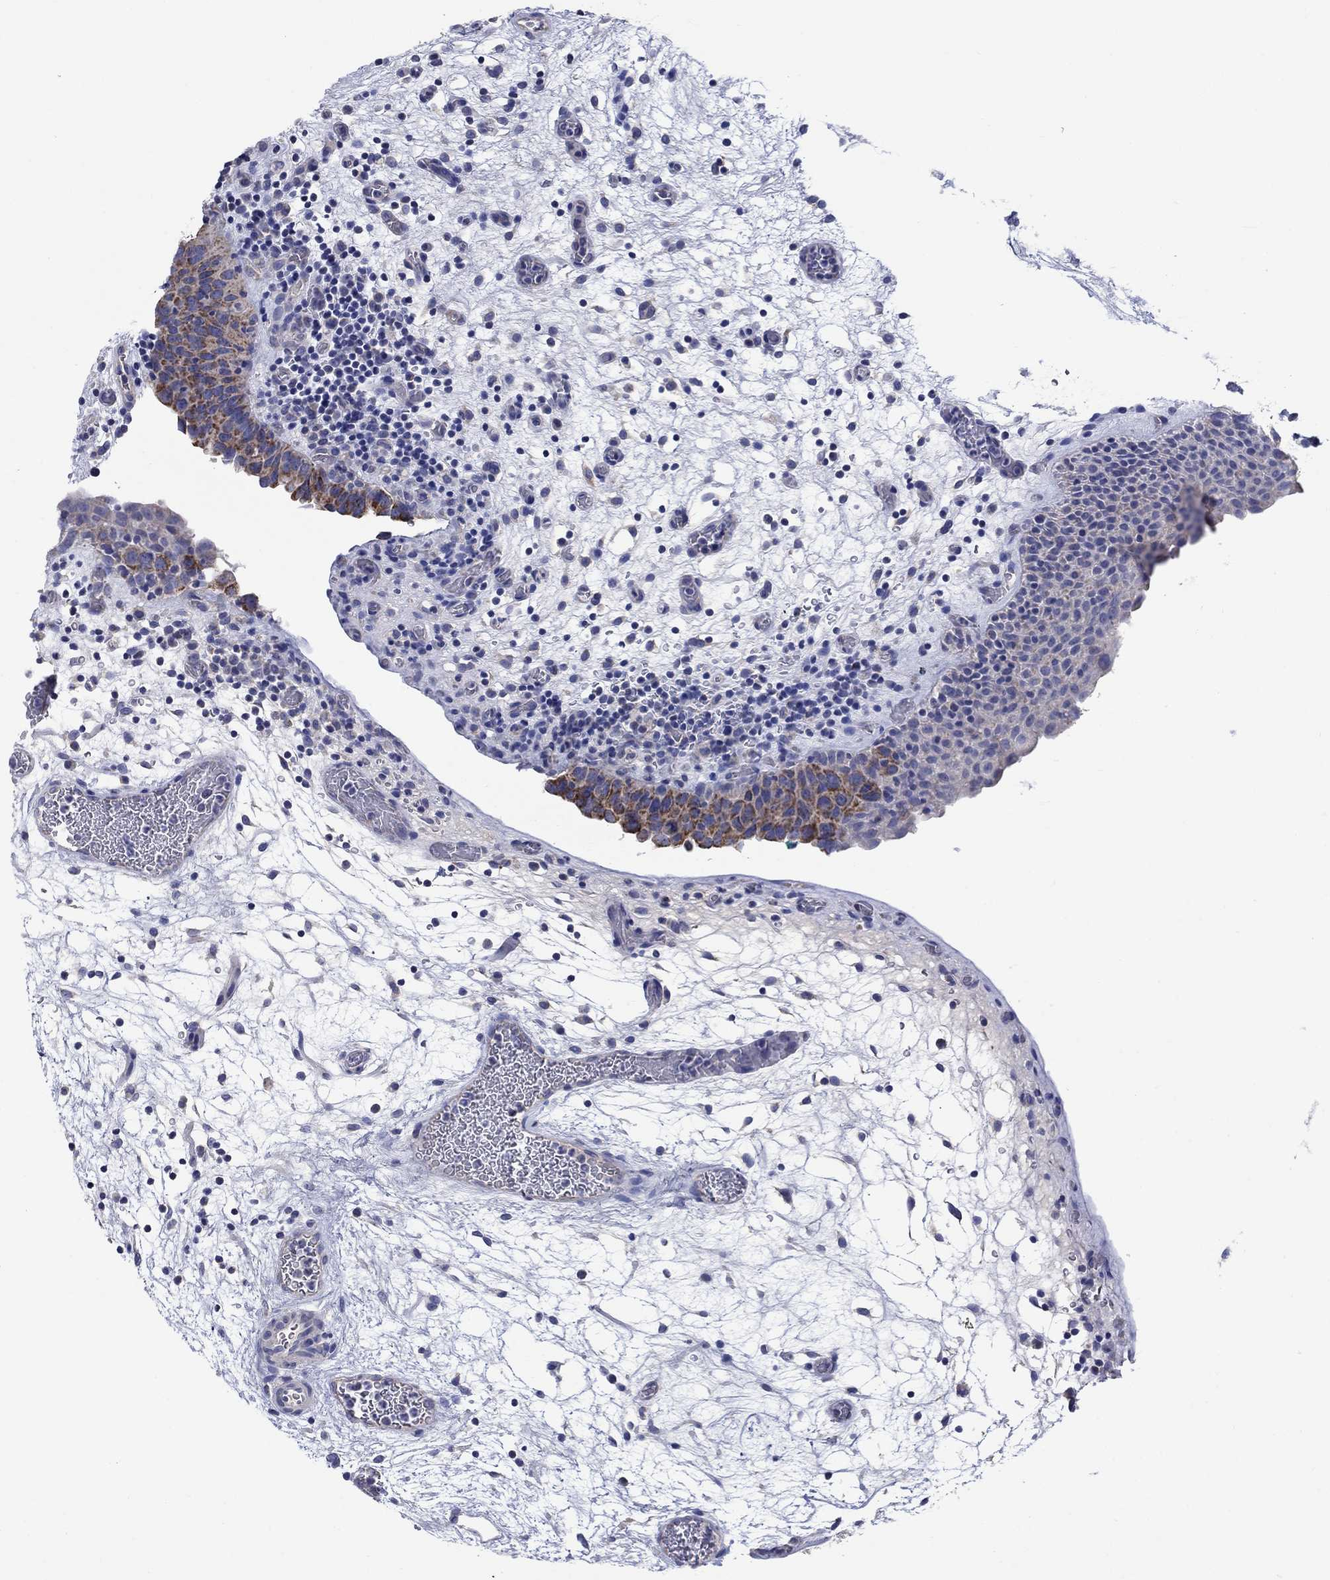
{"staining": {"intensity": "strong", "quantity": "<25%", "location": "cytoplasmic/membranous"}, "tissue": "urinary bladder", "cell_type": "Urothelial cells", "image_type": "normal", "snomed": [{"axis": "morphology", "description": "Normal tissue, NOS"}, {"axis": "topography", "description": "Urinary bladder"}], "caption": "Protein staining of benign urinary bladder demonstrates strong cytoplasmic/membranous expression in approximately <25% of urothelial cells. (Brightfield microscopy of DAB IHC at high magnification).", "gene": "CLVS1", "patient": {"sex": "male", "age": 37}}